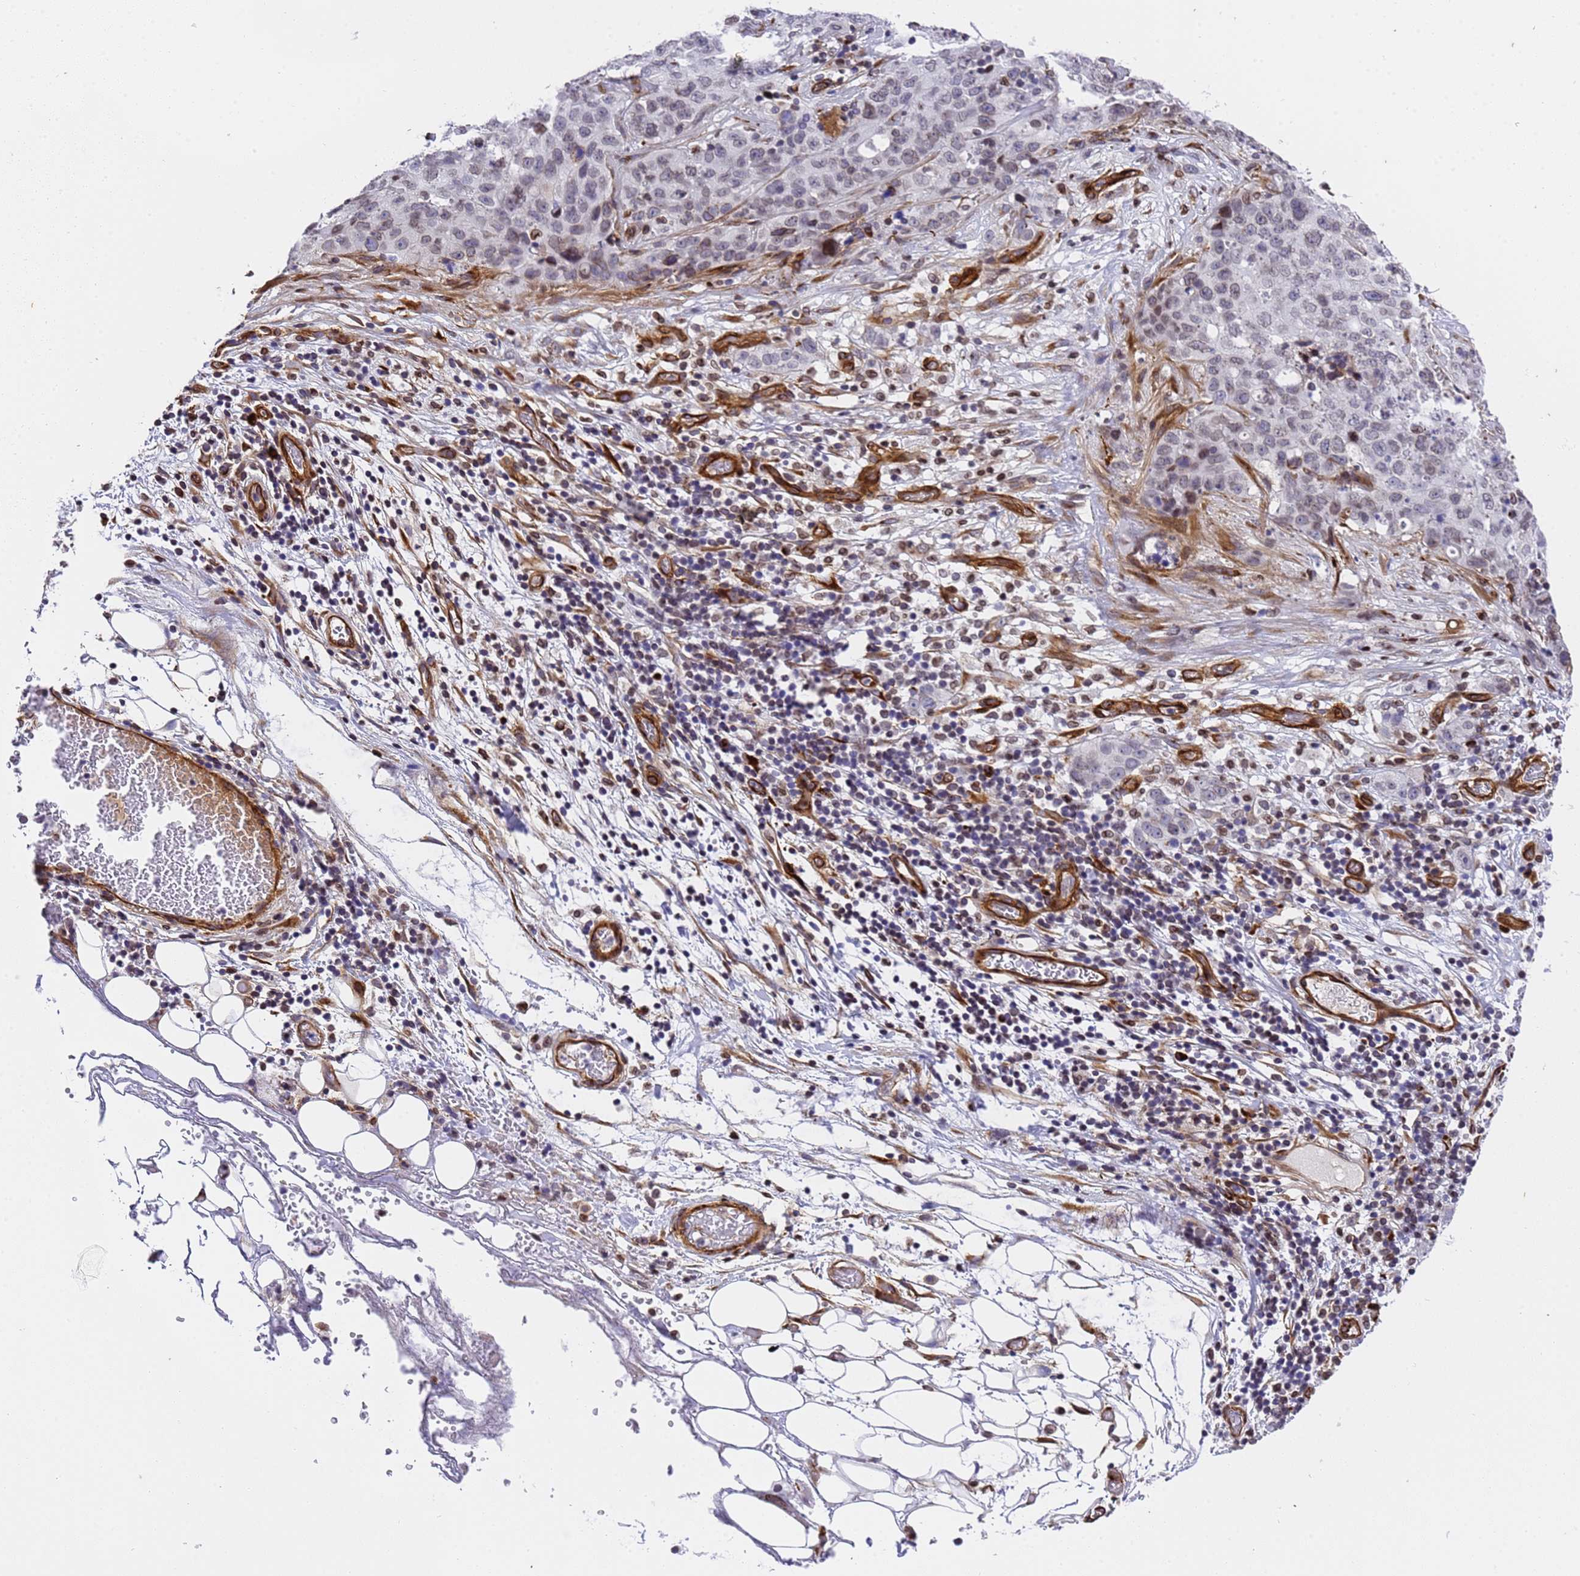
{"staining": {"intensity": "negative", "quantity": "none", "location": "none"}, "tissue": "stomach cancer", "cell_type": "Tumor cells", "image_type": "cancer", "snomed": [{"axis": "morphology", "description": "Normal tissue, NOS"}, {"axis": "morphology", "description": "Adenocarcinoma, NOS"}, {"axis": "topography", "description": "Lymph node"}, {"axis": "topography", "description": "Stomach"}], "caption": "Photomicrograph shows no protein expression in tumor cells of stomach adenocarcinoma tissue. The staining is performed using DAB (3,3'-diaminobenzidine) brown chromogen with nuclei counter-stained in using hematoxylin.", "gene": "IGFBP7", "patient": {"sex": "male", "age": 48}}